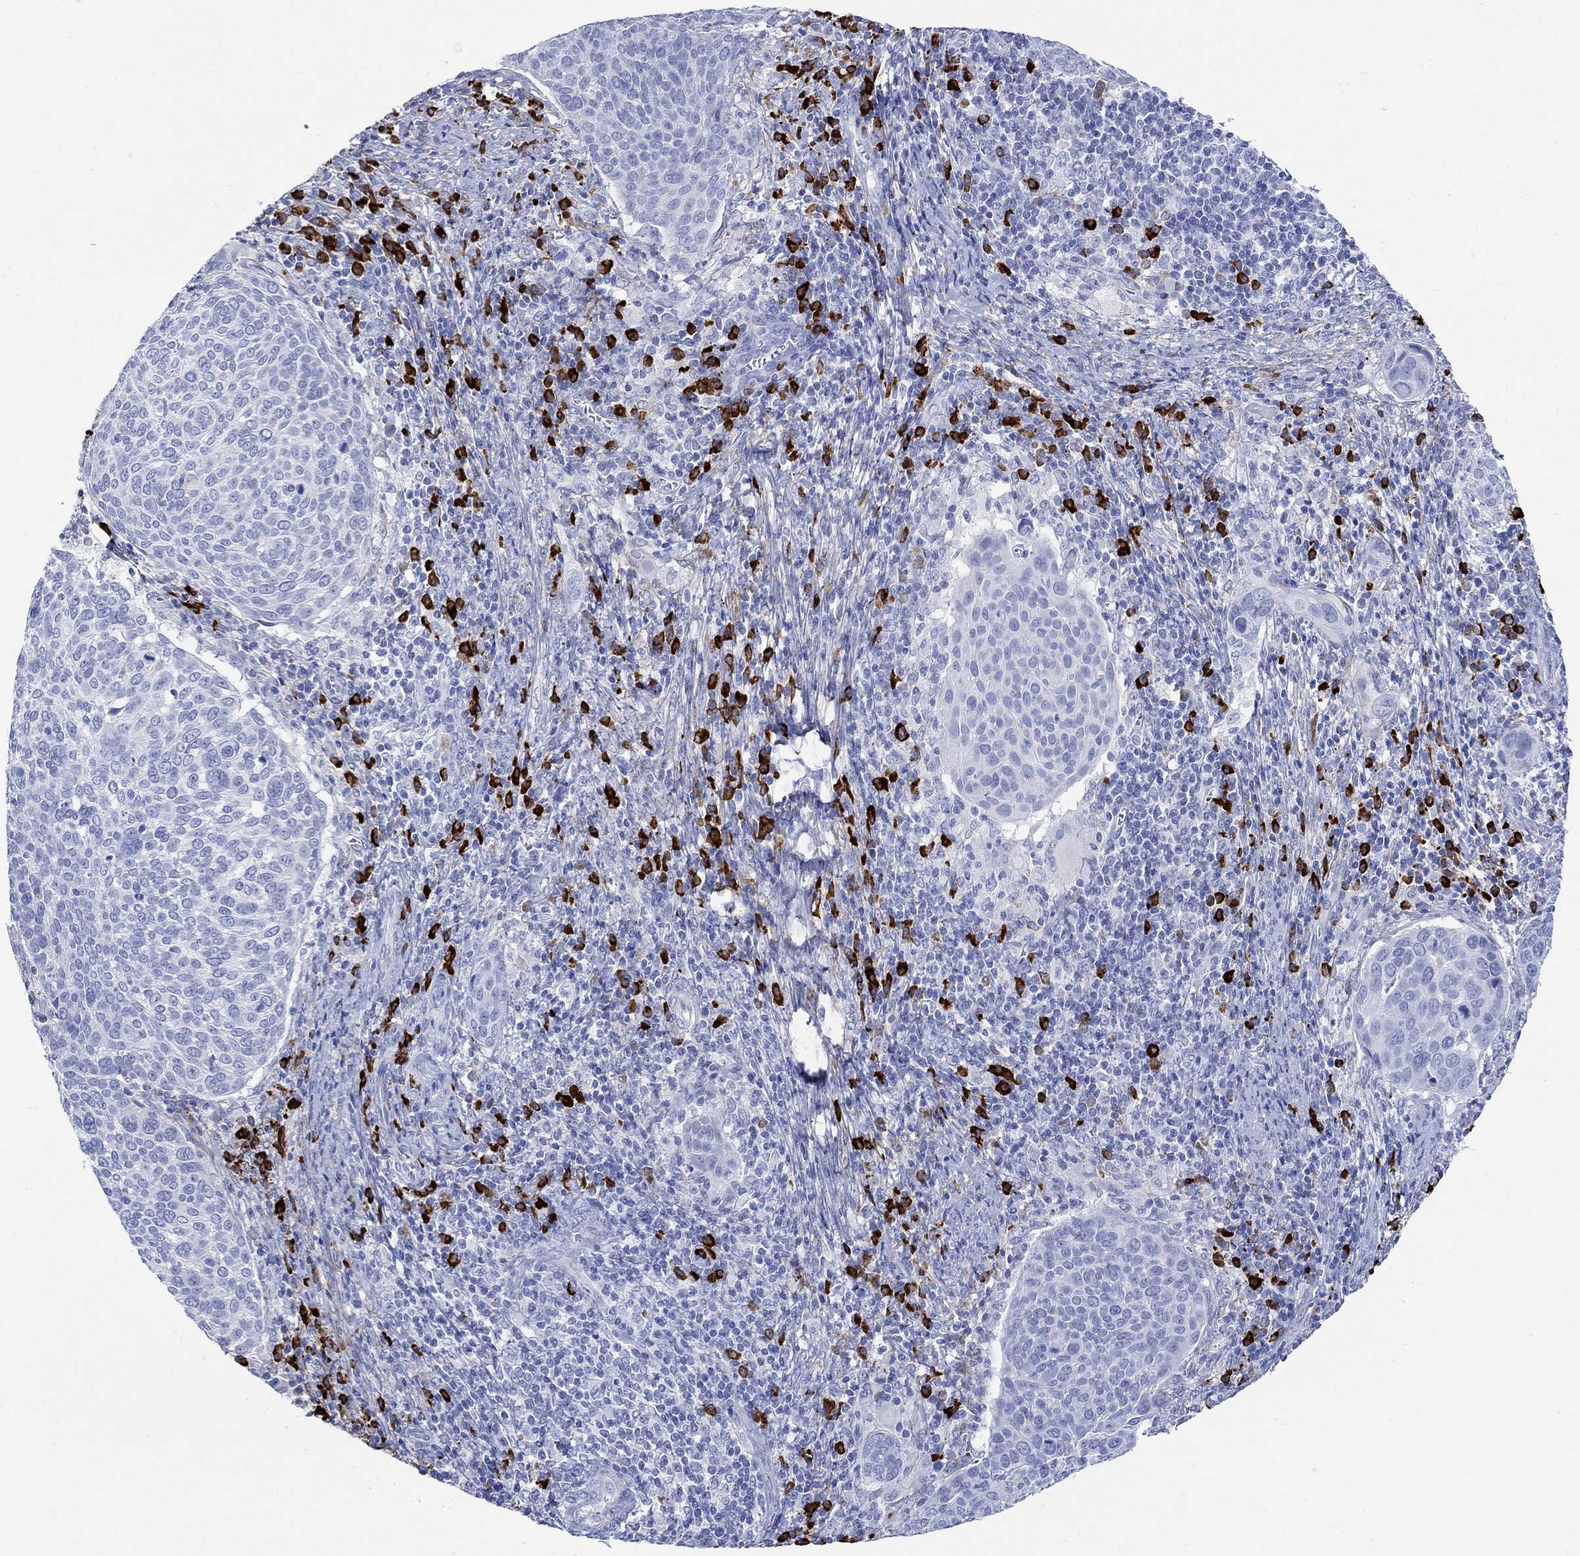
{"staining": {"intensity": "negative", "quantity": "none", "location": "none"}, "tissue": "cervical cancer", "cell_type": "Tumor cells", "image_type": "cancer", "snomed": [{"axis": "morphology", "description": "Squamous cell carcinoma, NOS"}, {"axis": "topography", "description": "Cervix"}], "caption": "High magnification brightfield microscopy of cervical squamous cell carcinoma stained with DAB (3,3'-diaminobenzidine) (brown) and counterstained with hematoxylin (blue): tumor cells show no significant positivity.", "gene": "P2RY6", "patient": {"sex": "female", "age": 39}}